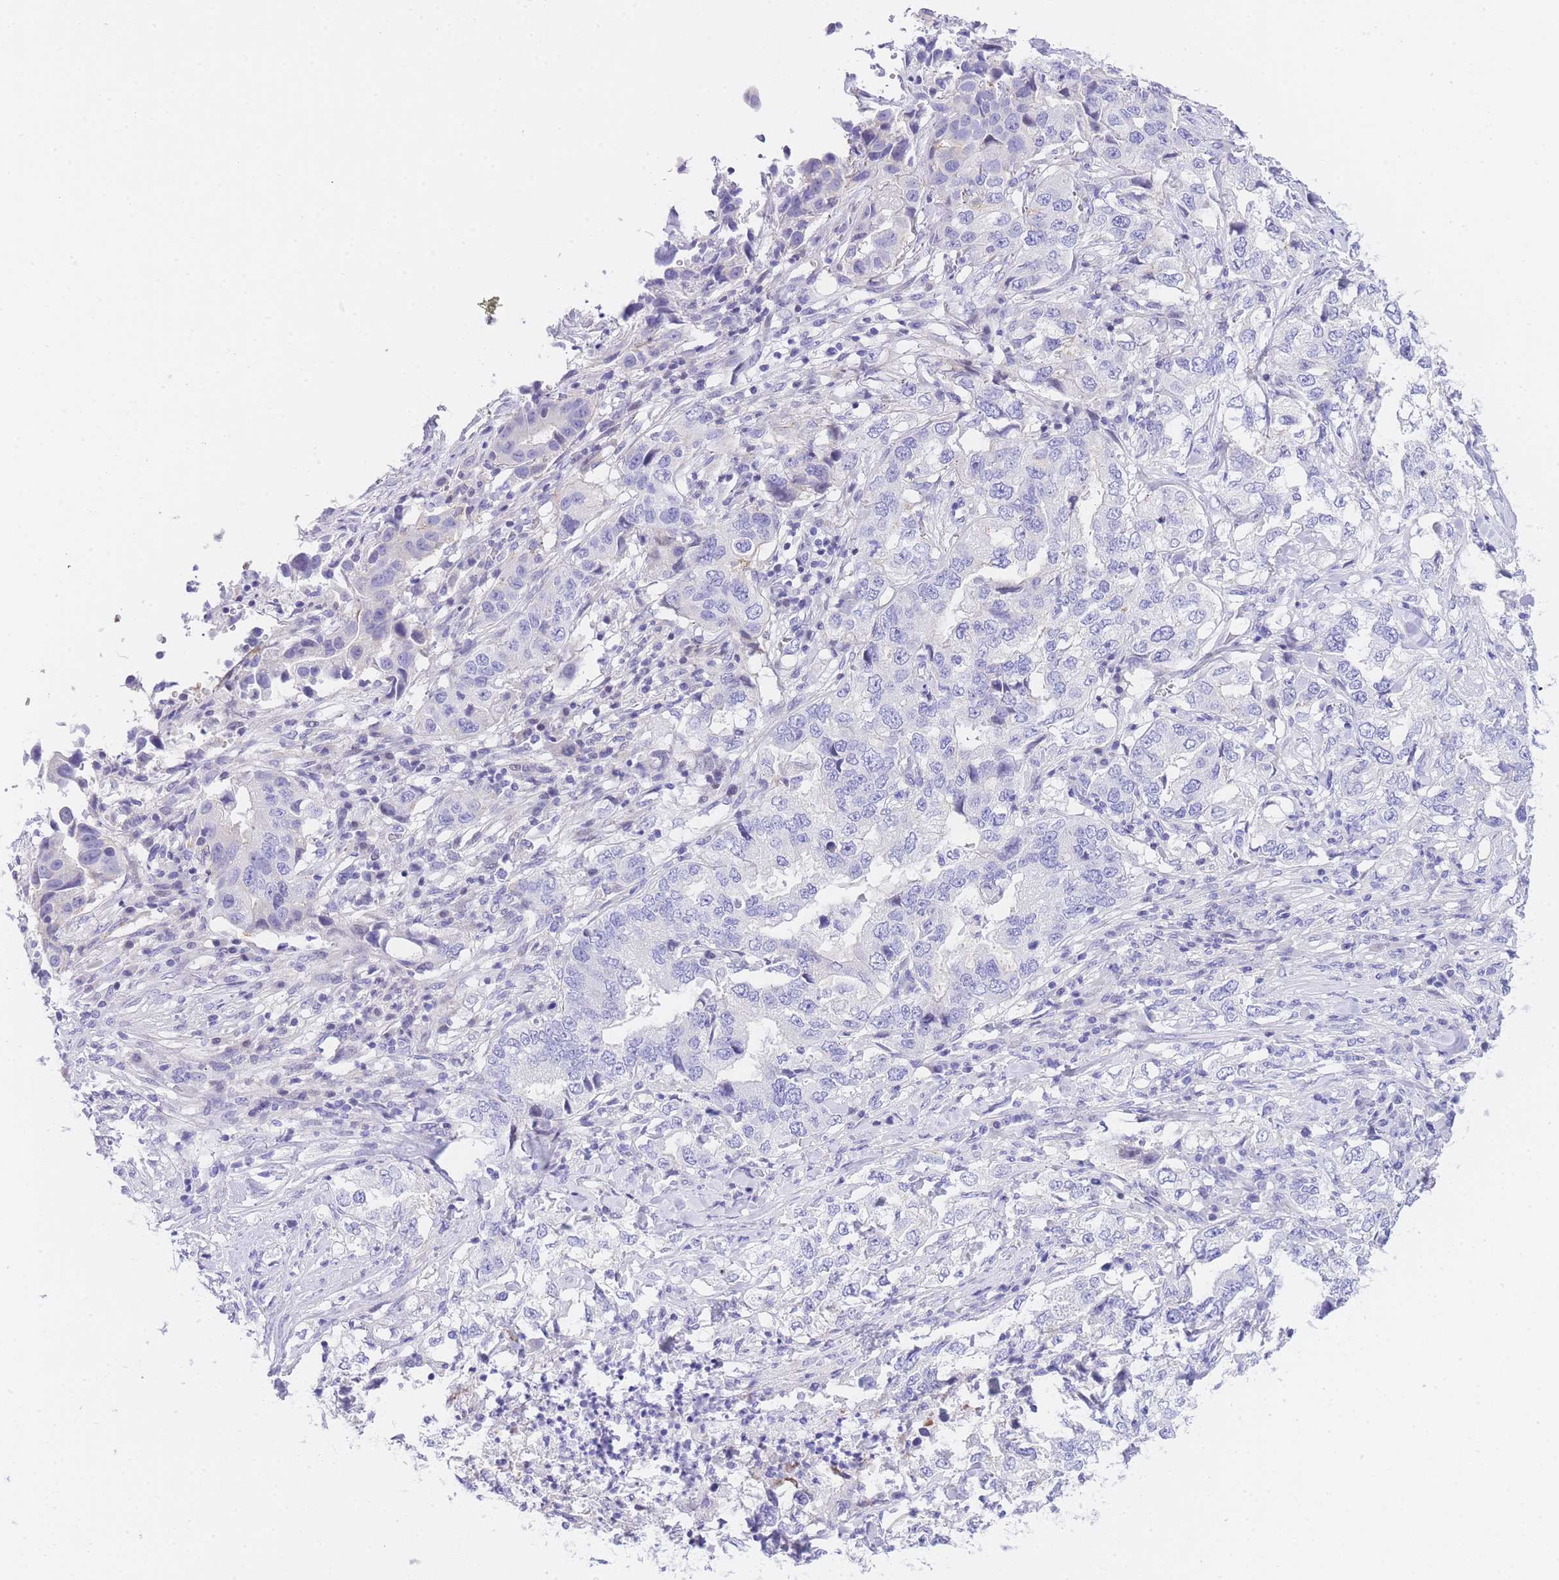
{"staining": {"intensity": "negative", "quantity": "none", "location": "none"}, "tissue": "lung cancer", "cell_type": "Tumor cells", "image_type": "cancer", "snomed": [{"axis": "morphology", "description": "Adenocarcinoma, NOS"}, {"axis": "topography", "description": "Lung"}], "caption": "Lung cancer (adenocarcinoma) was stained to show a protein in brown. There is no significant positivity in tumor cells. The staining was performed using DAB to visualize the protein expression in brown, while the nuclei were stained in blue with hematoxylin (Magnification: 20x).", "gene": "TIFAB", "patient": {"sex": "female", "age": 51}}